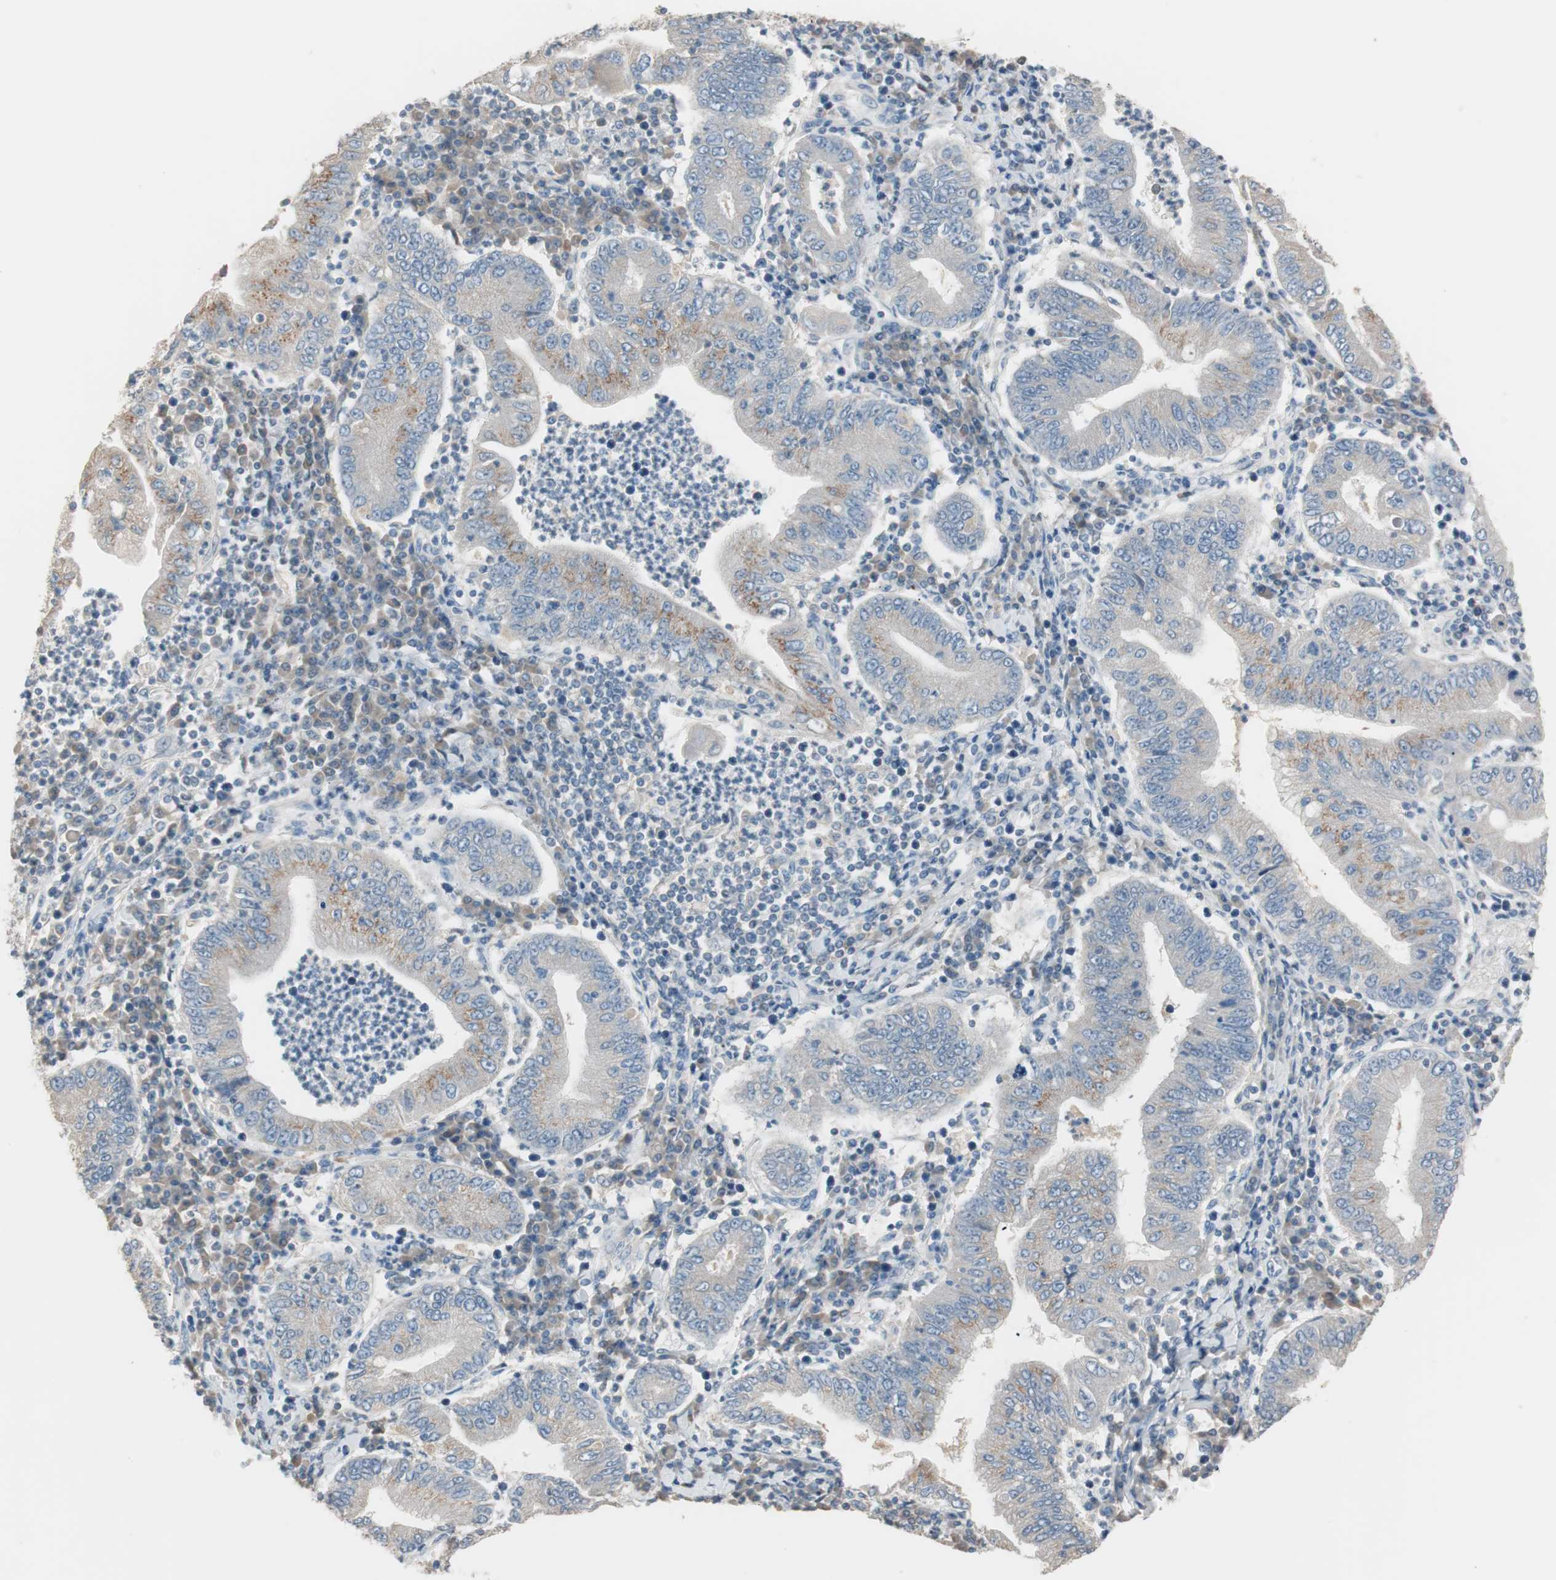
{"staining": {"intensity": "weak", "quantity": "25%-75%", "location": "cytoplasmic/membranous"}, "tissue": "stomach cancer", "cell_type": "Tumor cells", "image_type": "cancer", "snomed": [{"axis": "morphology", "description": "Normal tissue, NOS"}, {"axis": "morphology", "description": "Adenocarcinoma, NOS"}, {"axis": "topography", "description": "Esophagus"}, {"axis": "topography", "description": "Stomach, upper"}, {"axis": "topography", "description": "Peripheral nerve tissue"}], "caption": "Immunohistochemistry (IHC) micrograph of neoplastic tissue: human stomach cancer (adenocarcinoma) stained using immunohistochemistry (IHC) demonstrates low levels of weak protein expression localized specifically in the cytoplasmic/membranous of tumor cells, appearing as a cytoplasmic/membranous brown color.", "gene": "KHK", "patient": {"sex": "male", "age": 62}}